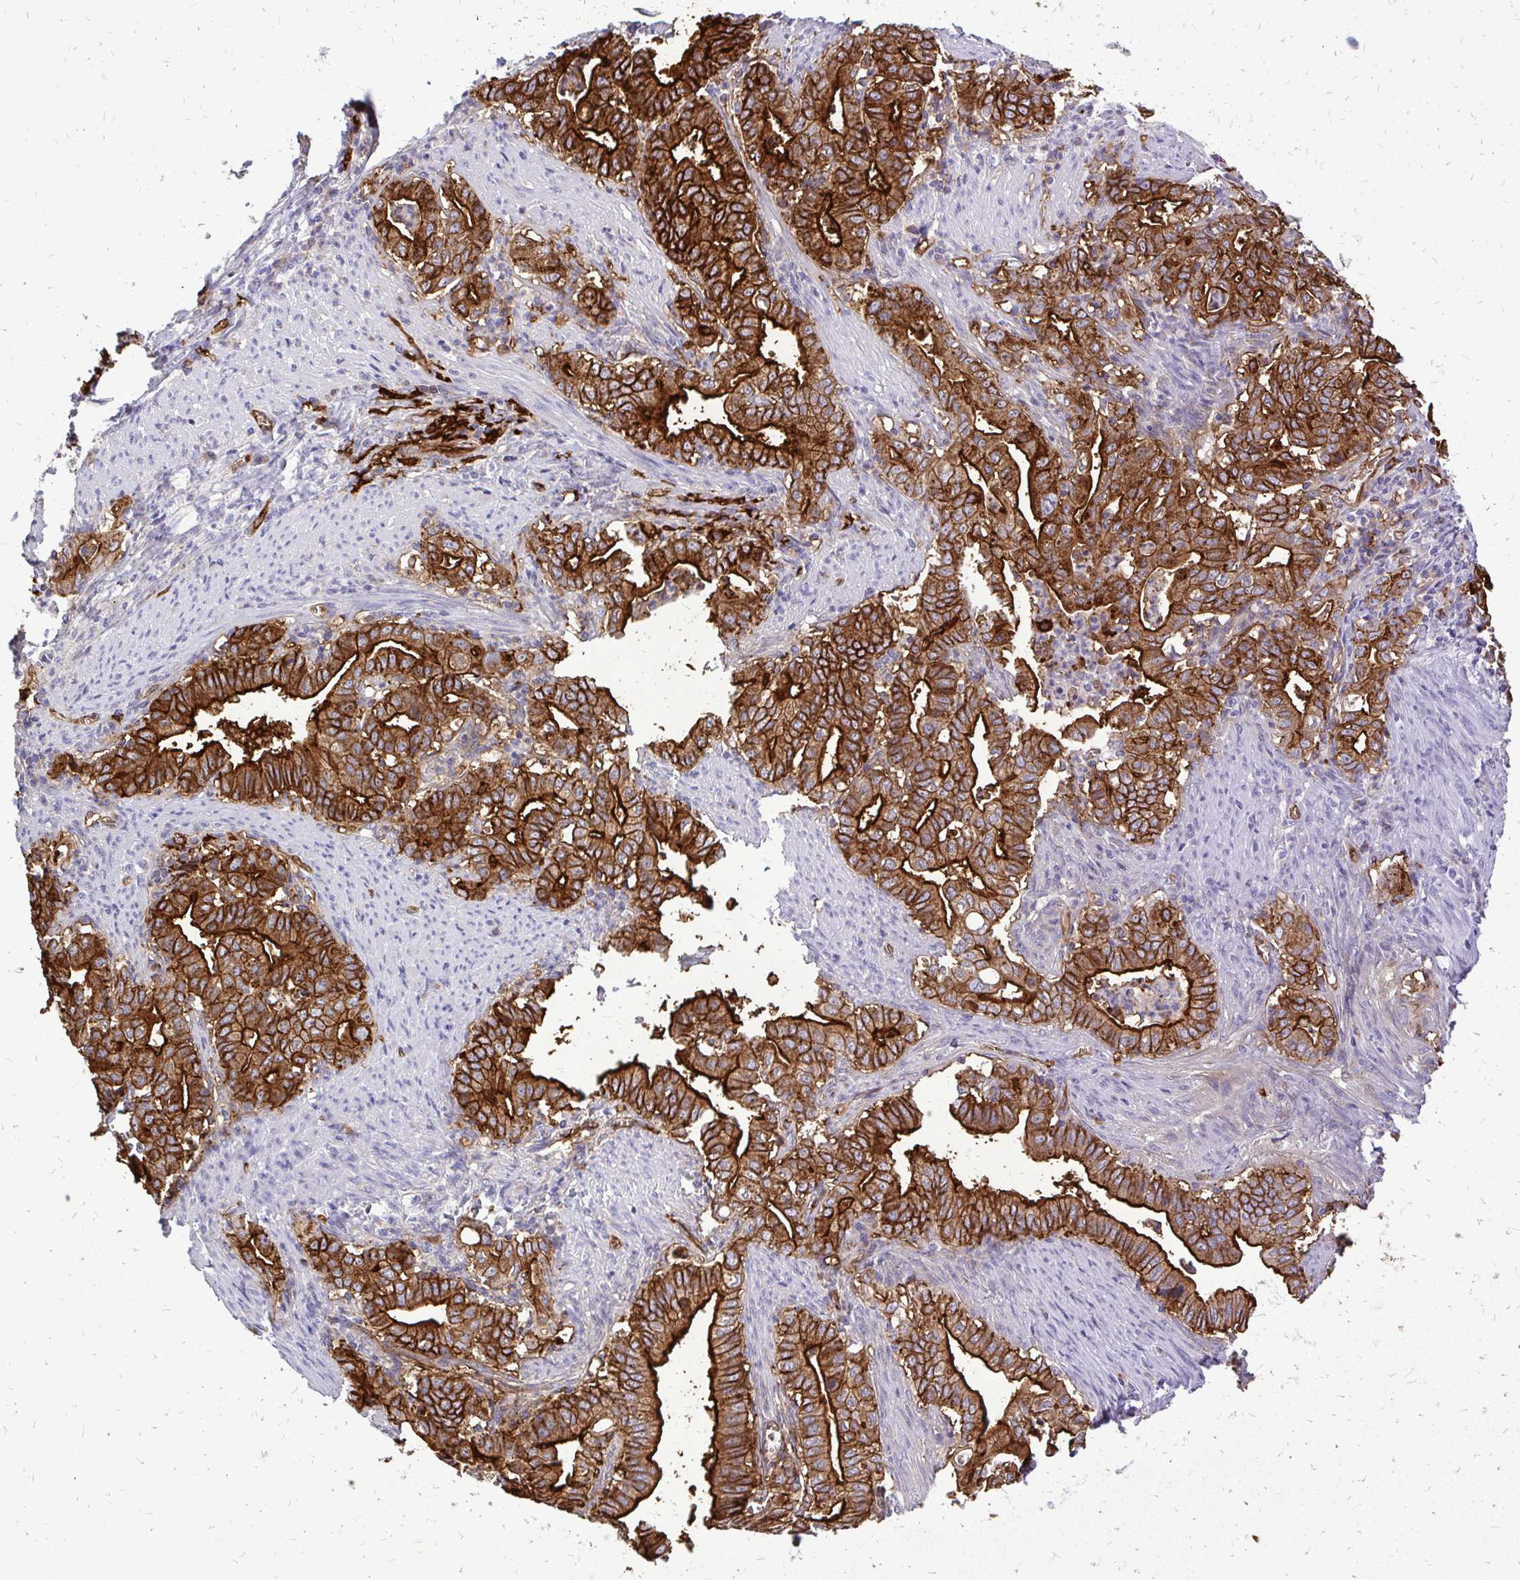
{"staining": {"intensity": "strong", "quantity": ">75%", "location": "cytoplasmic/membranous"}, "tissue": "stomach cancer", "cell_type": "Tumor cells", "image_type": "cancer", "snomed": [{"axis": "morphology", "description": "Adenocarcinoma, NOS"}, {"axis": "topography", "description": "Stomach, upper"}], "caption": "Tumor cells display high levels of strong cytoplasmic/membranous expression in about >75% of cells in stomach cancer (adenocarcinoma). The staining is performed using DAB brown chromogen to label protein expression. The nuclei are counter-stained blue using hematoxylin.", "gene": "MARCKSL1", "patient": {"sex": "female", "age": 79}}